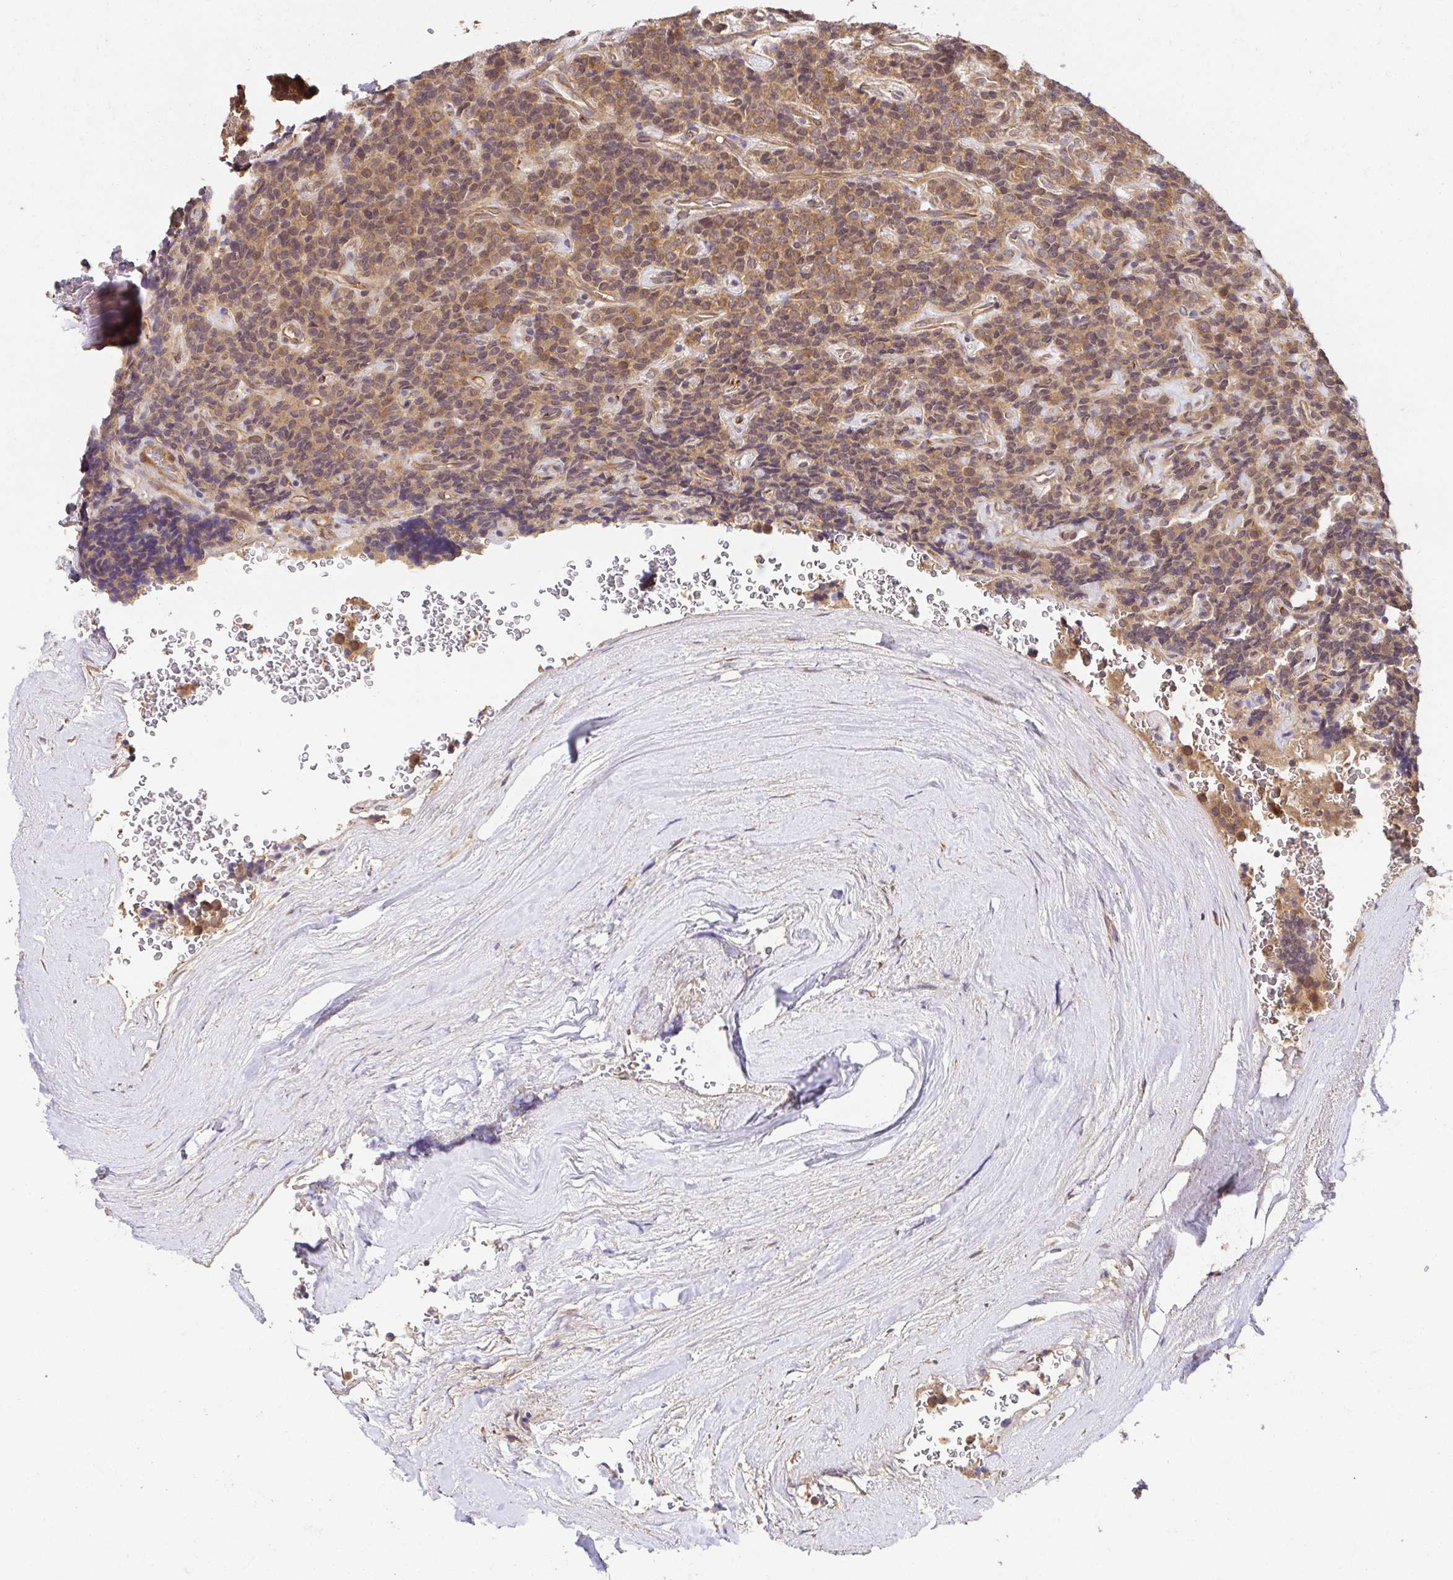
{"staining": {"intensity": "moderate", "quantity": ">75%", "location": "cytoplasmic/membranous,nuclear"}, "tissue": "carcinoid", "cell_type": "Tumor cells", "image_type": "cancer", "snomed": [{"axis": "morphology", "description": "Carcinoid, malignant, NOS"}, {"axis": "topography", "description": "Pancreas"}], "caption": "About >75% of tumor cells in carcinoid (malignant) show moderate cytoplasmic/membranous and nuclear protein positivity as visualized by brown immunohistochemical staining.", "gene": "APBB1", "patient": {"sex": "male", "age": 36}}